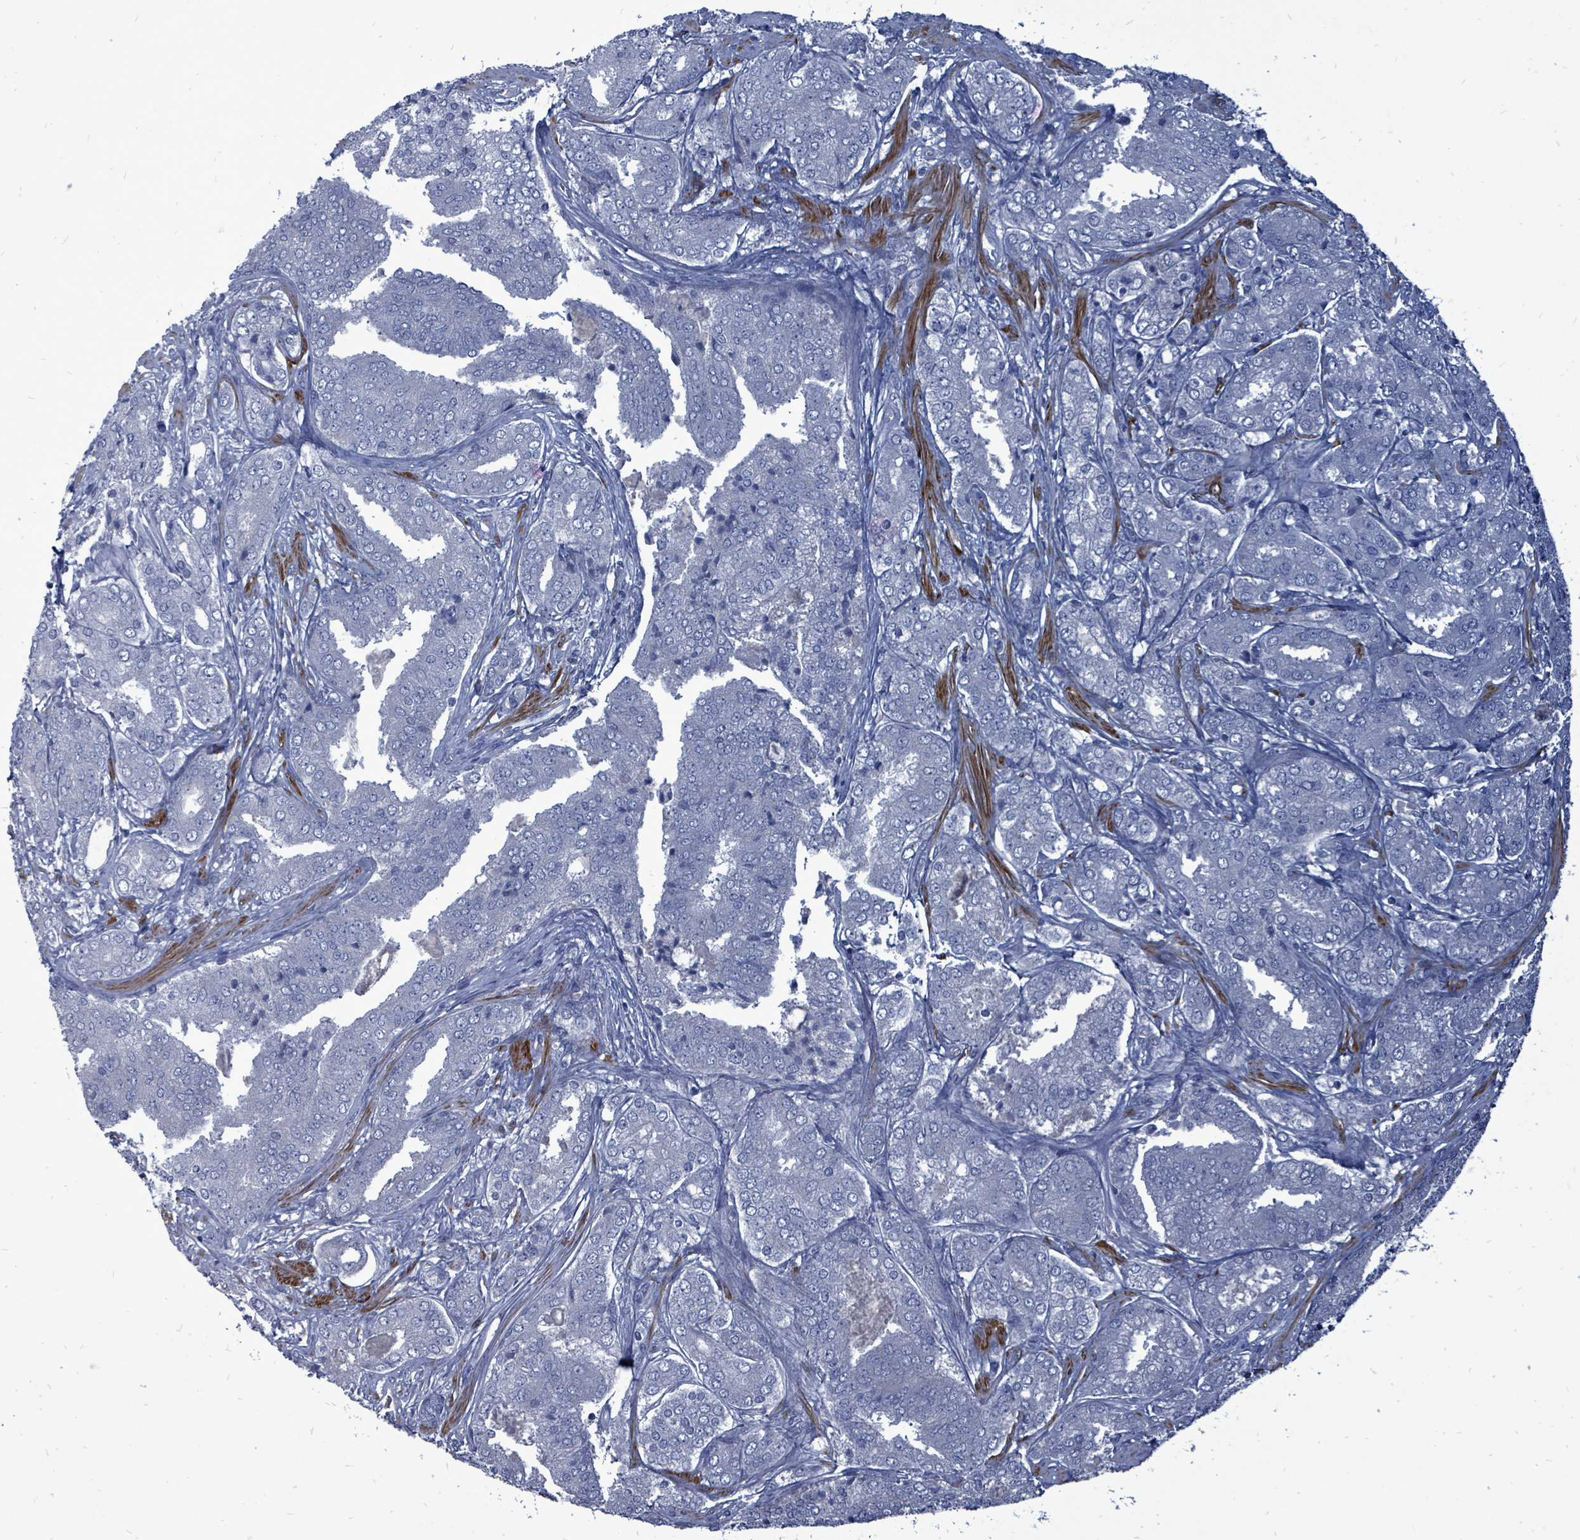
{"staining": {"intensity": "negative", "quantity": "none", "location": "none"}, "tissue": "prostate cancer", "cell_type": "Tumor cells", "image_type": "cancer", "snomed": [{"axis": "morphology", "description": "Adenocarcinoma, High grade"}, {"axis": "topography", "description": "Prostate"}], "caption": "High magnification brightfield microscopy of prostate cancer (adenocarcinoma (high-grade)) stained with DAB (3,3'-diaminobenzidine) (brown) and counterstained with hematoxylin (blue): tumor cells show no significant staining. Brightfield microscopy of immunohistochemistry stained with DAB (3,3'-diaminobenzidine) (brown) and hematoxylin (blue), captured at high magnification.", "gene": "ARGFX", "patient": {"sex": "male", "age": 63}}